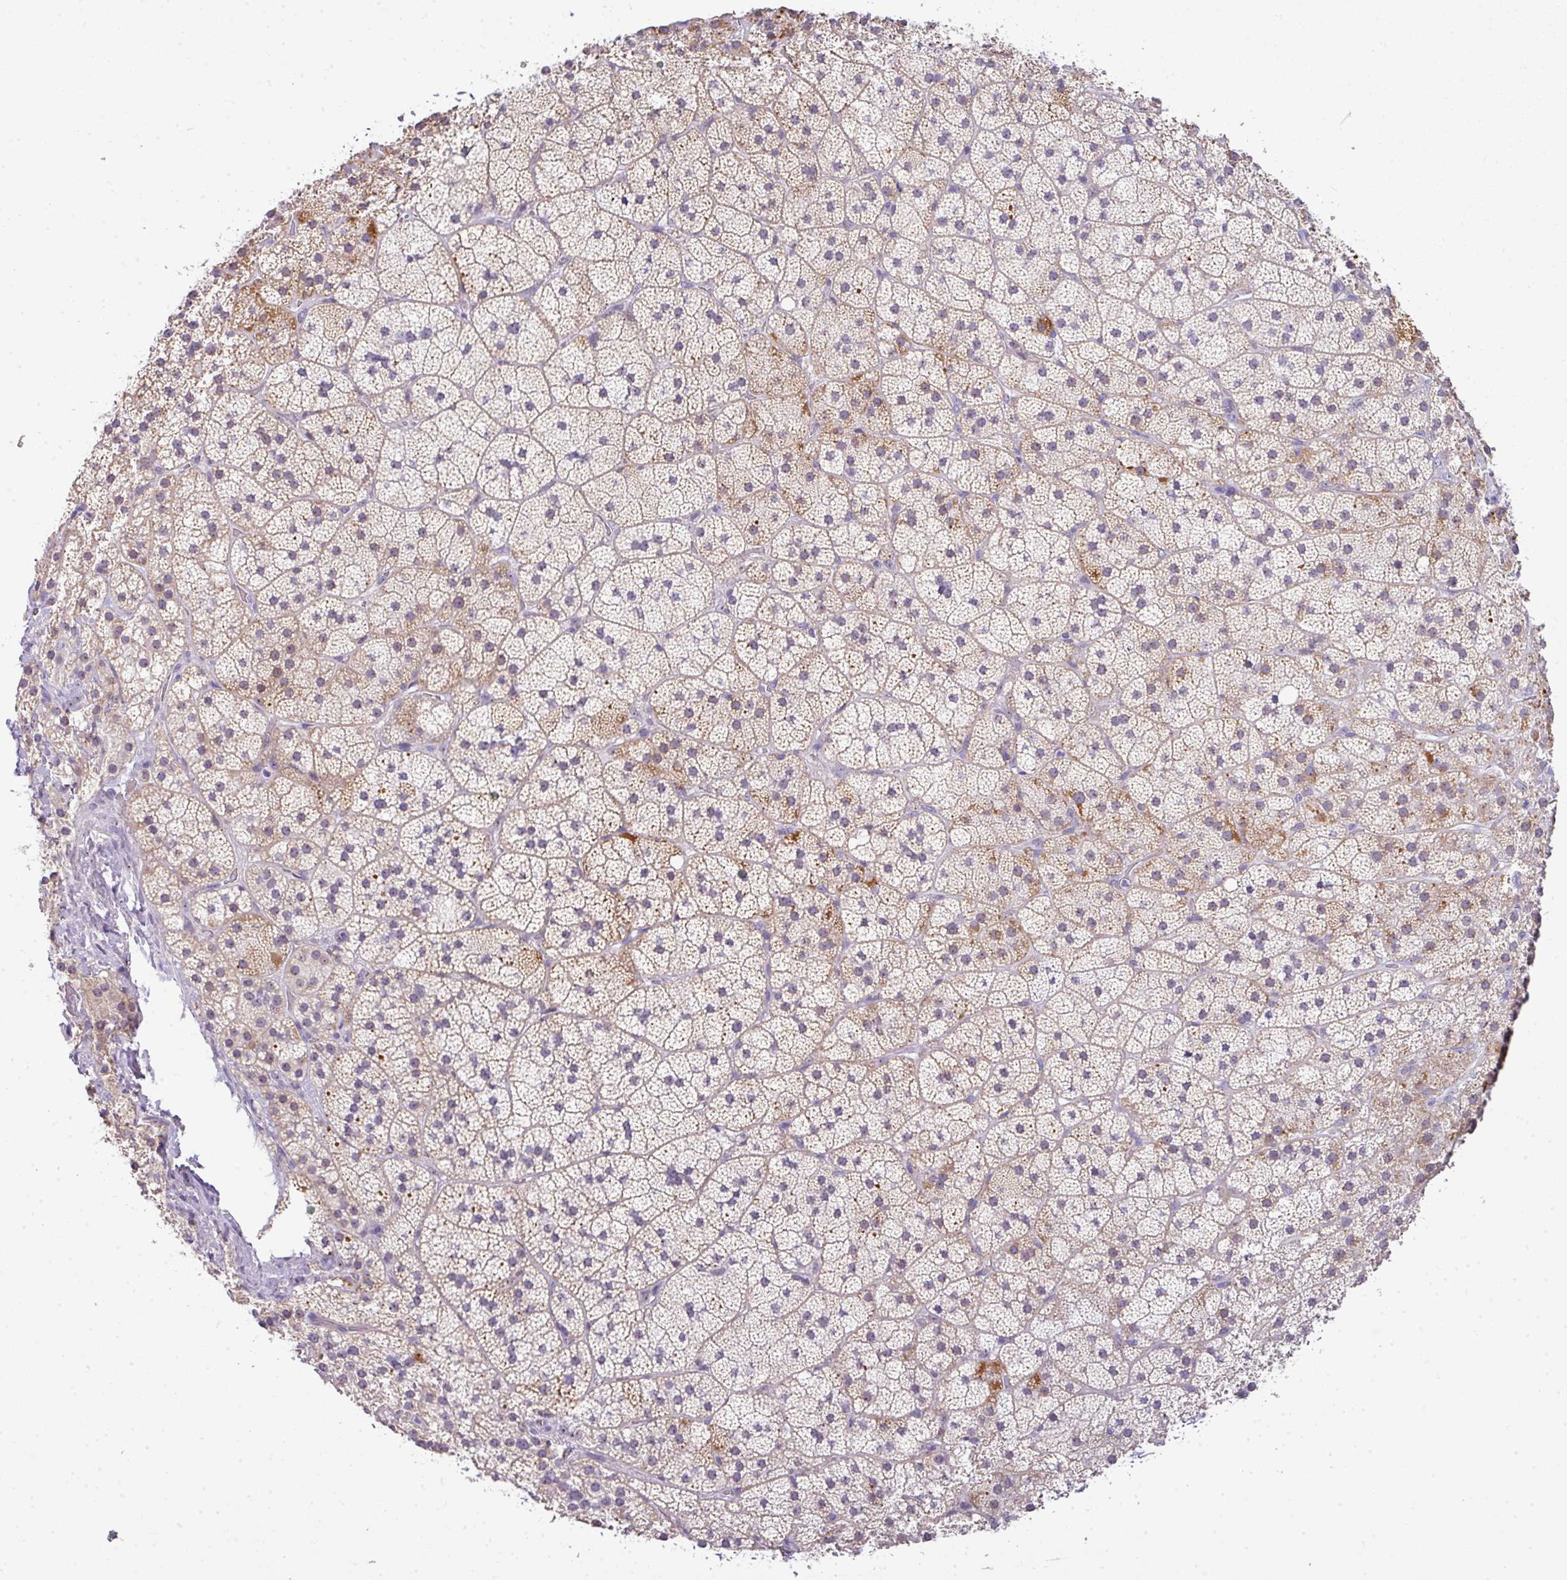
{"staining": {"intensity": "moderate", "quantity": "25%-75%", "location": "cytoplasmic/membranous"}, "tissue": "adrenal gland", "cell_type": "Glandular cells", "image_type": "normal", "snomed": [{"axis": "morphology", "description": "Normal tissue, NOS"}, {"axis": "topography", "description": "Adrenal gland"}], "caption": "DAB immunohistochemical staining of unremarkable adrenal gland shows moderate cytoplasmic/membranous protein expression in approximately 25%-75% of glandular cells. (IHC, brightfield microscopy, high magnification).", "gene": "GCG", "patient": {"sex": "male", "age": 57}}